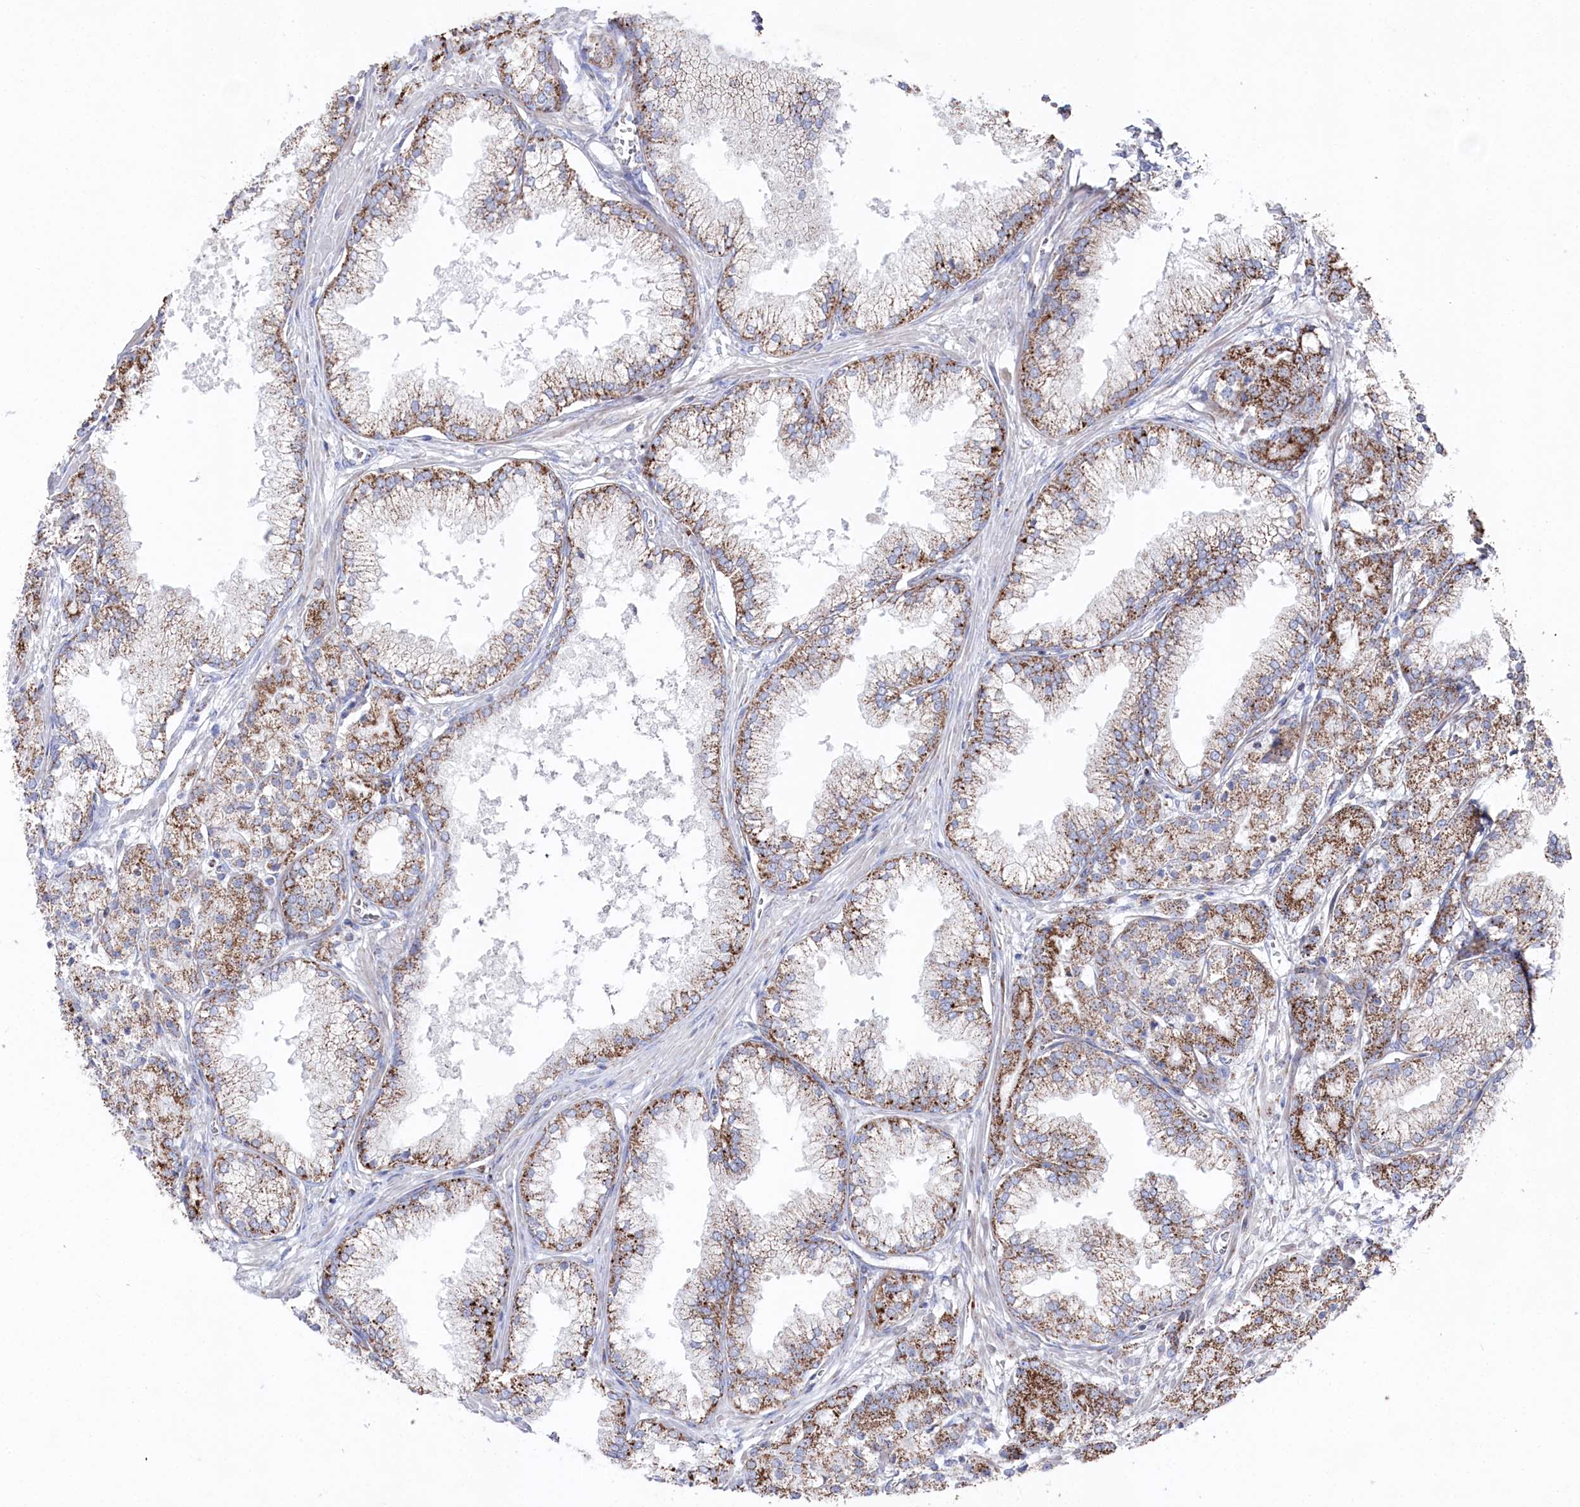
{"staining": {"intensity": "moderate", "quantity": ">75%", "location": "cytoplasmic/membranous"}, "tissue": "prostate cancer", "cell_type": "Tumor cells", "image_type": "cancer", "snomed": [{"axis": "morphology", "description": "Adenocarcinoma, High grade"}, {"axis": "topography", "description": "Prostate"}], "caption": "Immunohistochemical staining of human adenocarcinoma (high-grade) (prostate) shows moderate cytoplasmic/membranous protein staining in about >75% of tumor cells.", "gene": "GLS2", "patient": {"sex": "male", "age": 69}}